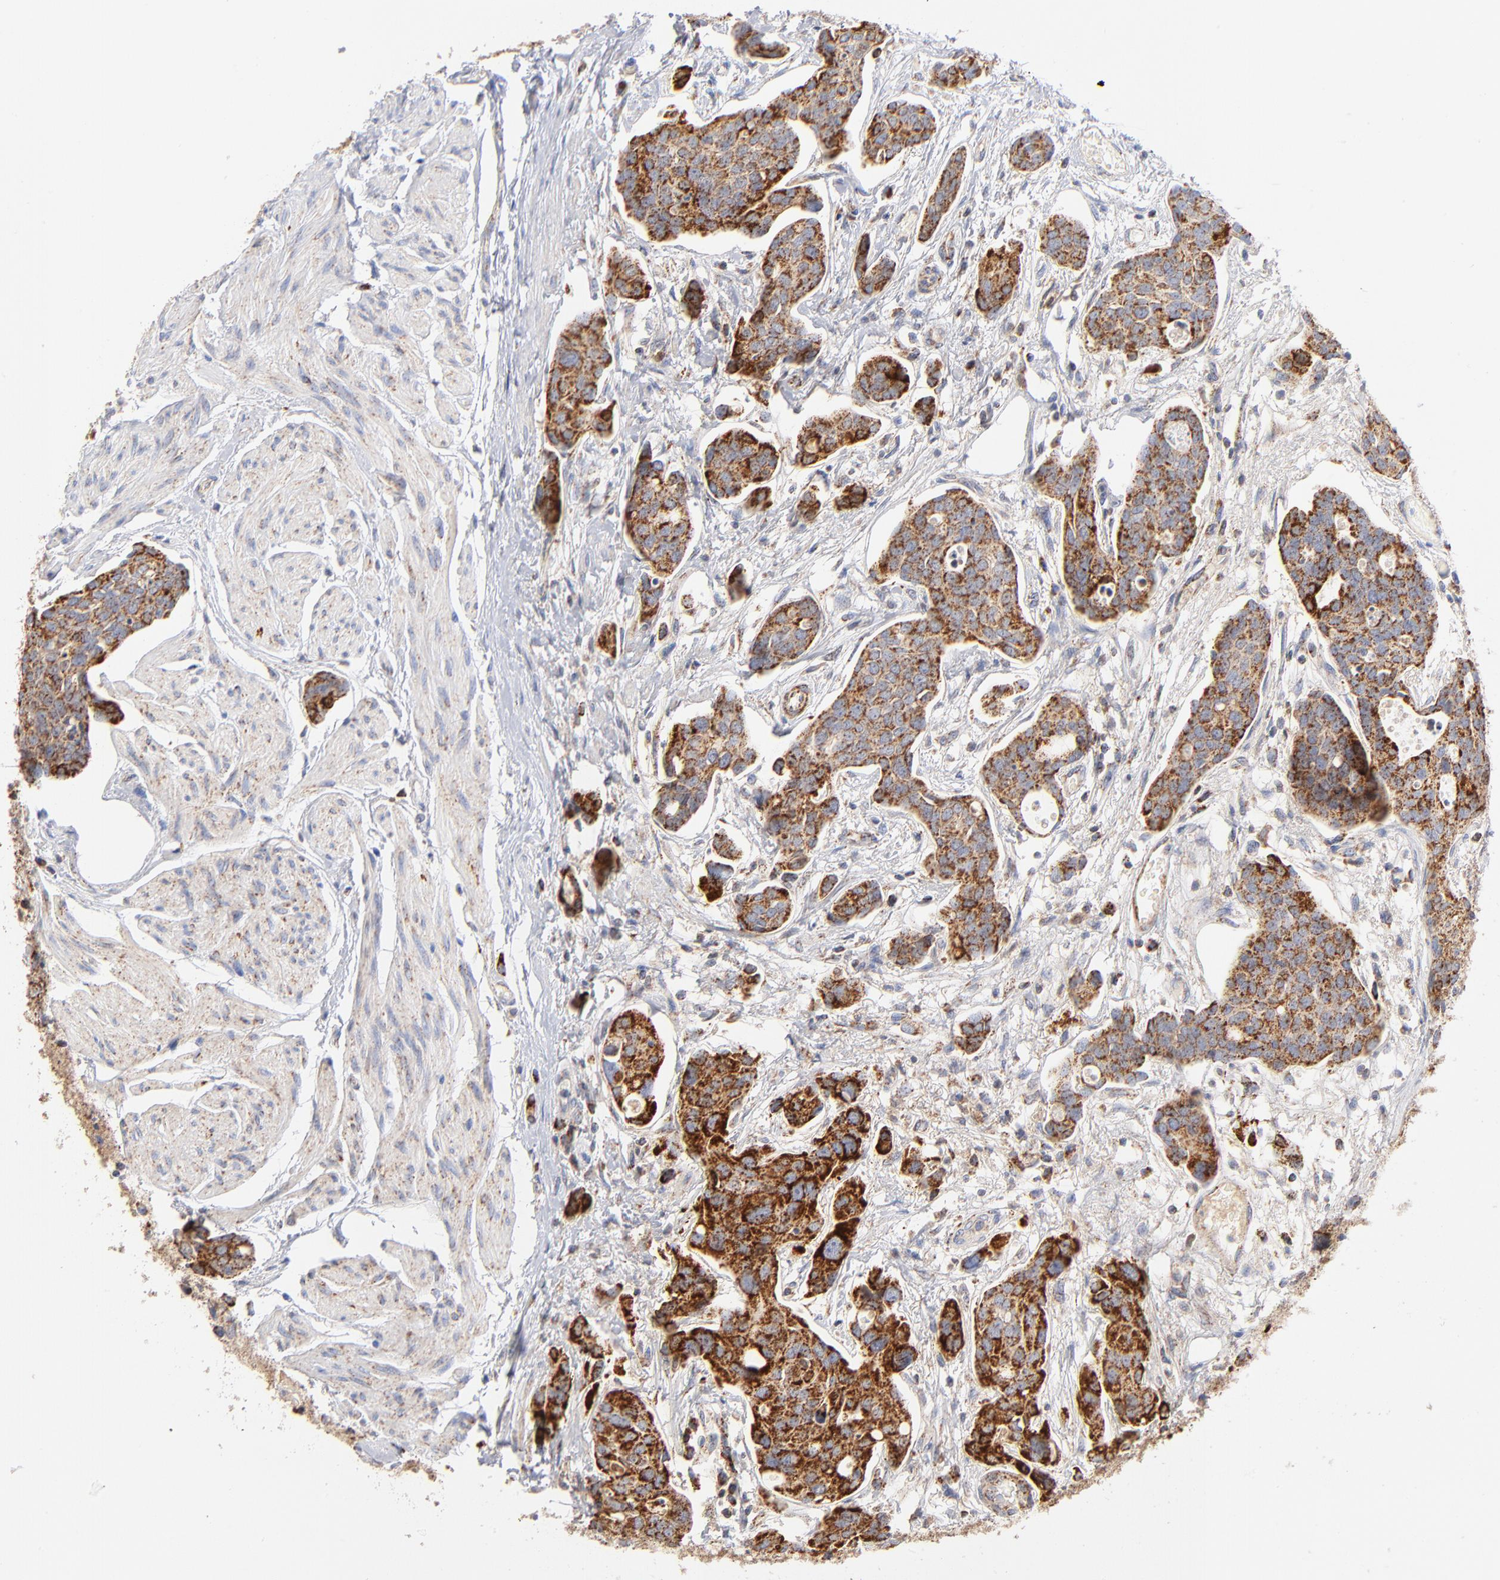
{"staining": {"intensity": "strong", "quantity": ">75%", "location": "cytoplasmic/membranous"}, "tissue": "urothelial cancer", "cell_type": "Tumor cells", "image_type": "cancer", "snomed": [{"axis": "morphology", "description": "Urothelial carcinoma, High grade"}, {"axis": "topography", "description": "Urinary bladder"}], "caption": "Protein expression analysis of urothelial carcinoma (high-grade) exhibits strong cytoplasmic/membranous staining in about >75% of tumor cells.", "gene": "DLAT", "patient": {"sex": "male", "age": 78}}